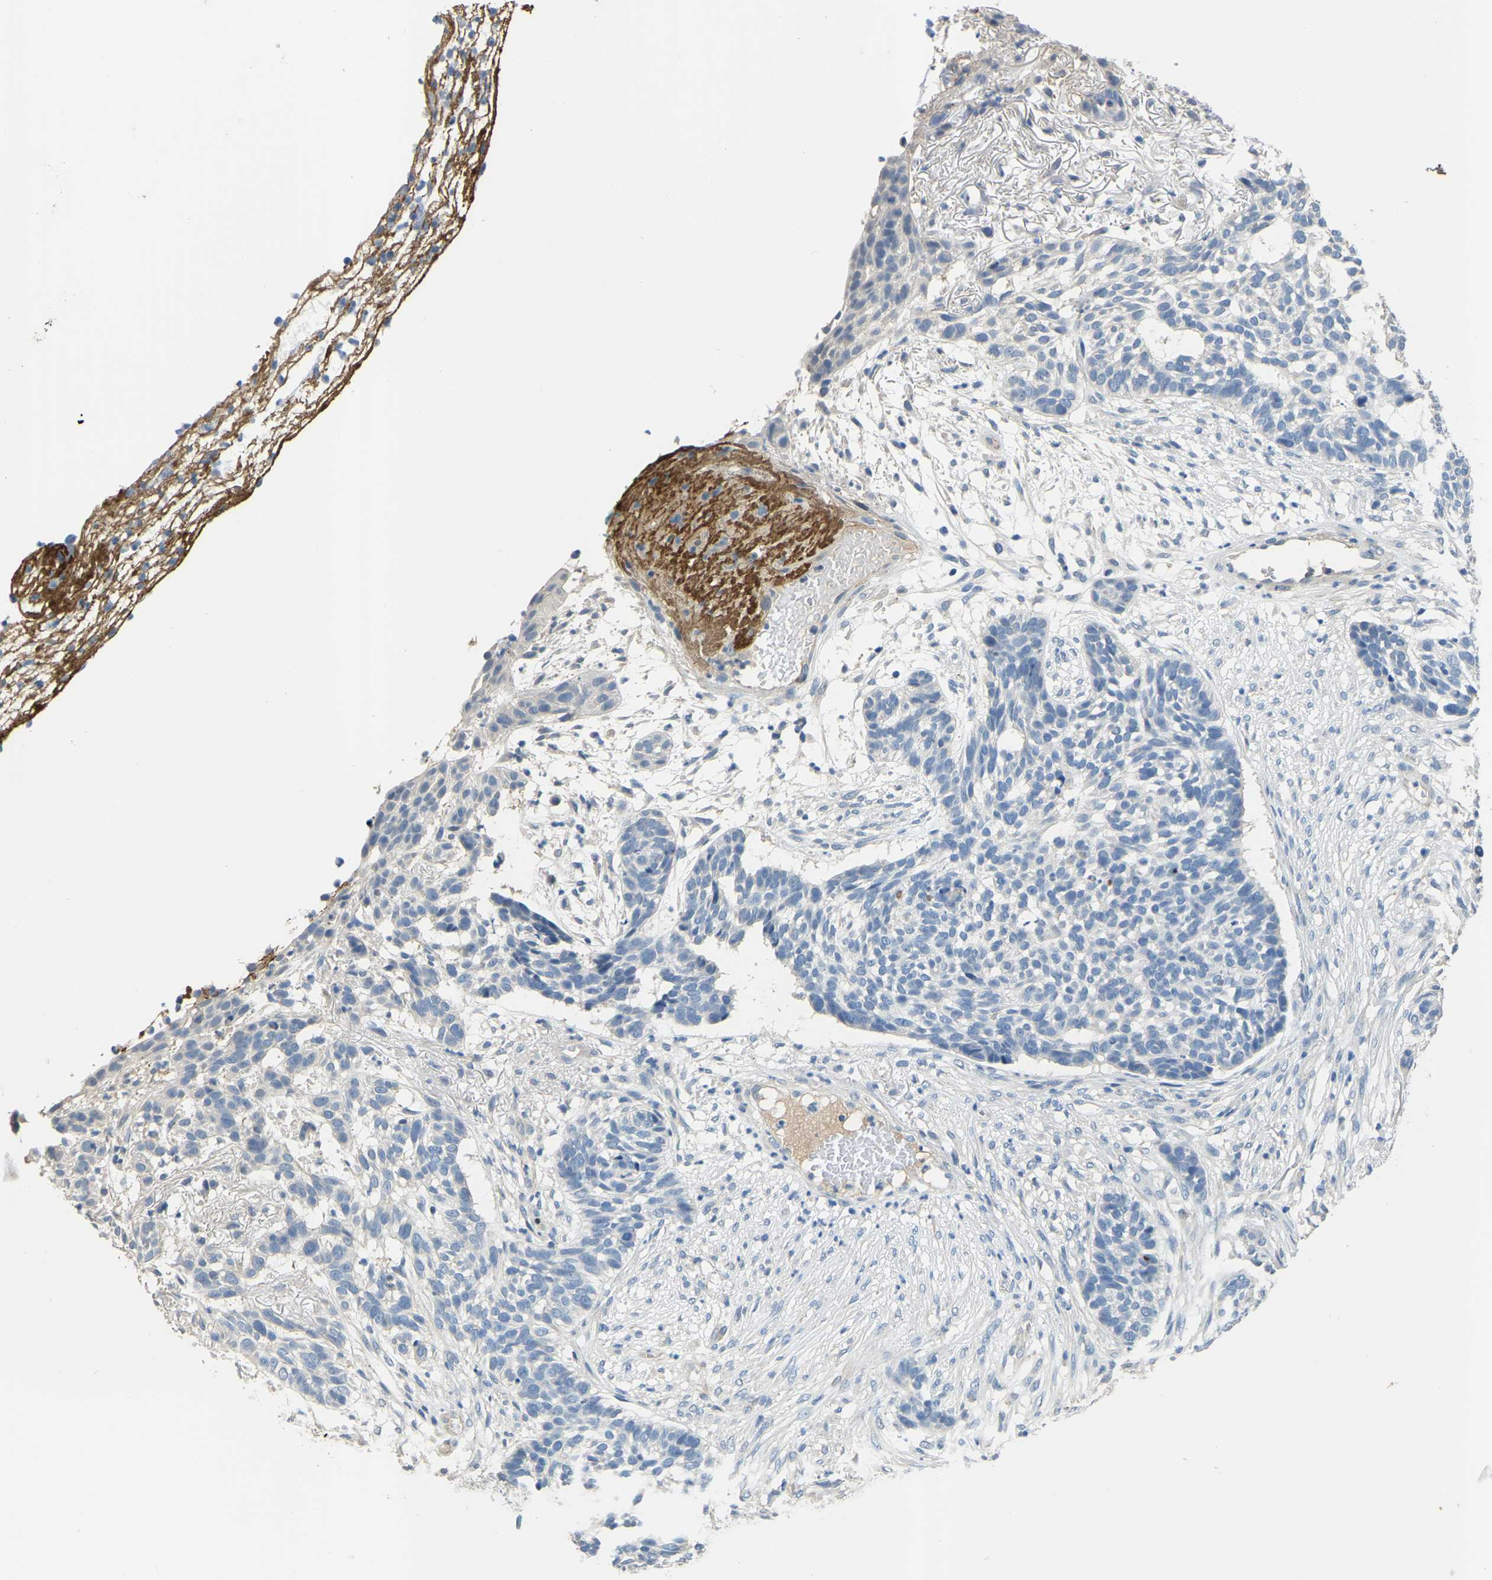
{"staining": {"intensity": "negative", "quantity": "none", "location": "none"}, "tissue": "skin cancer", "cell_type": "Tumor cells", "image_type": "cancer", "snomed": [{"axis": "morphology", "description": "Basal cell carcinoma"}, {"axis": "topography", "description": "Skin"}], "caption": "High power microscopy photomicrograph of an immunohistochemistry (IHC) image of basal cell carcinoma (skin), revealing no significant positivity in tumor cells.", "gene": "HIGD2B", "patient": {"sex": "male", "age": 85}}